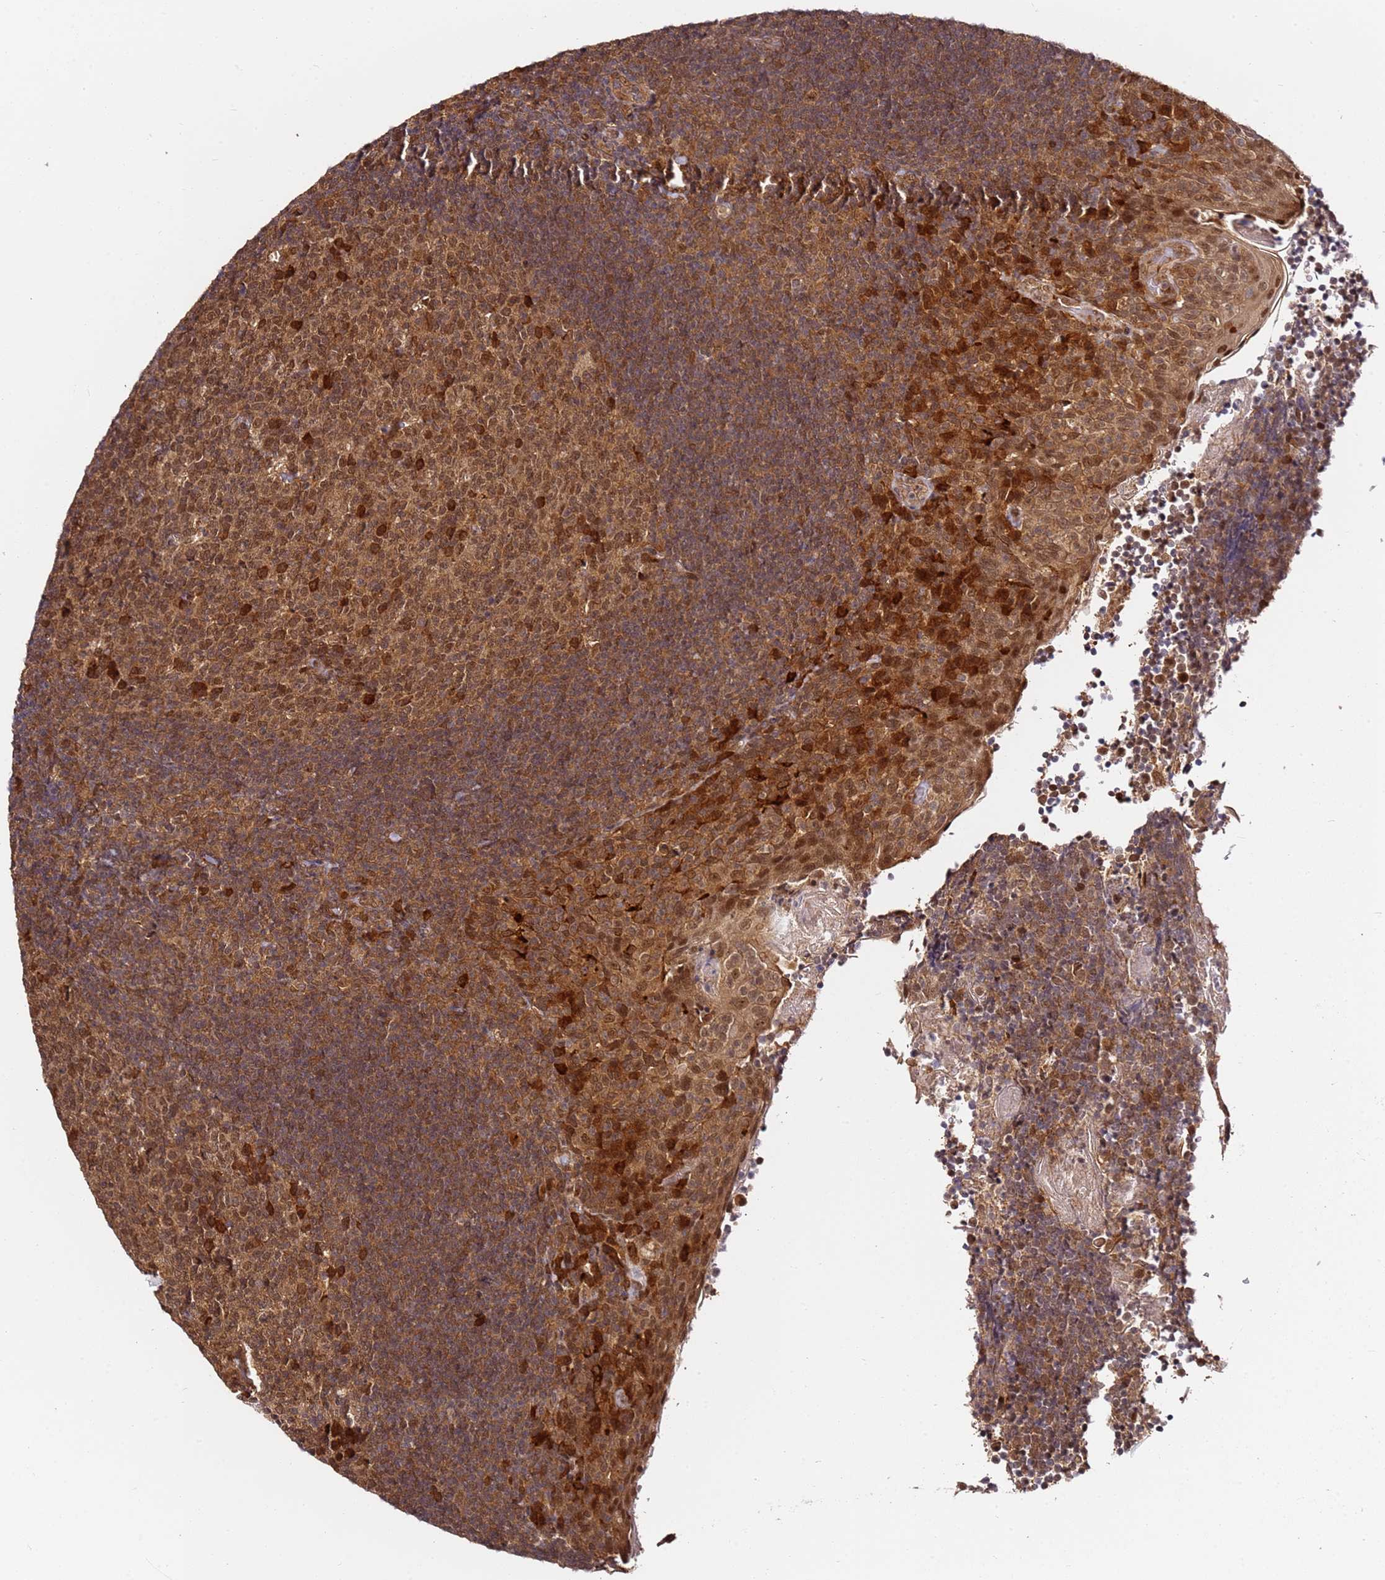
{"staining": {"intensity": "moderate", "quantity": ">75%", "location": "cytoplasmic/membranous,nuclear"}, "tissue": "tonsil", "cell_type": "Germinal center cells", "image_type": "normal", "snomed": [{"axis": "morphology", "description": "Normal tissue, NOS"}, {"axis": "topography", "description": "Tonsil"}], "caption": "Protein expression by IHC displays moderate cytoplasmic/membranous,nuclear staining in approximately >75% of germinal center cells in normal tonsil. (Brightfield microscopy of DAB IHC at high magnification).", "gene": "RGS18", "patient": {"sex": "female", "age": 10}}